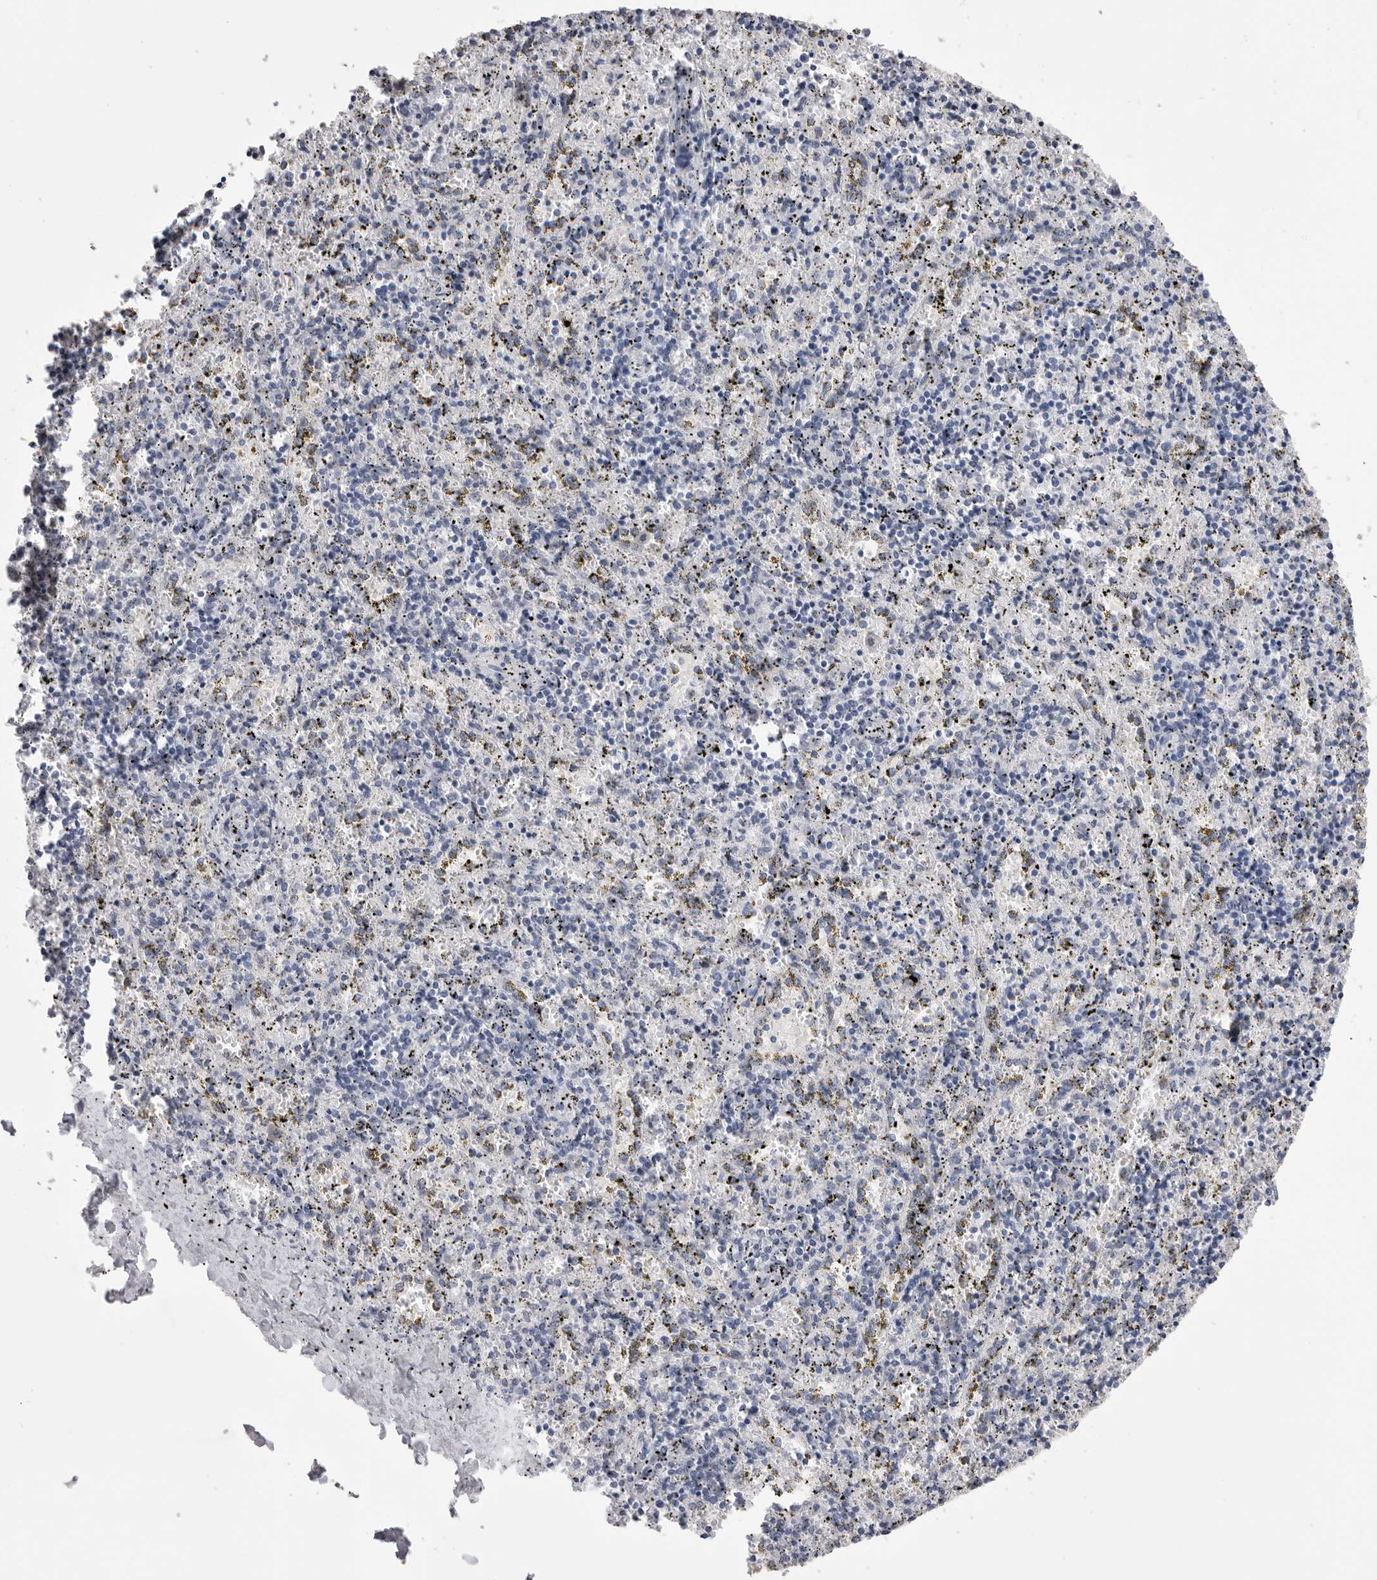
{"staining": {"intensity": "negative", "quantity": "none", "location": "none"}, "tissue": "spleen", "cell_type": "Cells in red pulp", "image_type": "normal", "snomed": [{"axis": "morphology", "description": "Normal tissue, NOS"}, {"axis": "topography", "description": "Spleen"}], "caption": "DAB (3,3'-diaminobenzidine) immunohistochemical staining of normal human spleen demonstrates no significant expression in cells in red pulp. The staining is performed using DAB (3,3'-diaminobenzidine) brown chromogen with nuclei counter-stained in using hematoxylin.", "gene": "ZBTB7B", "patient": {"sex": "male", "age": 11}}